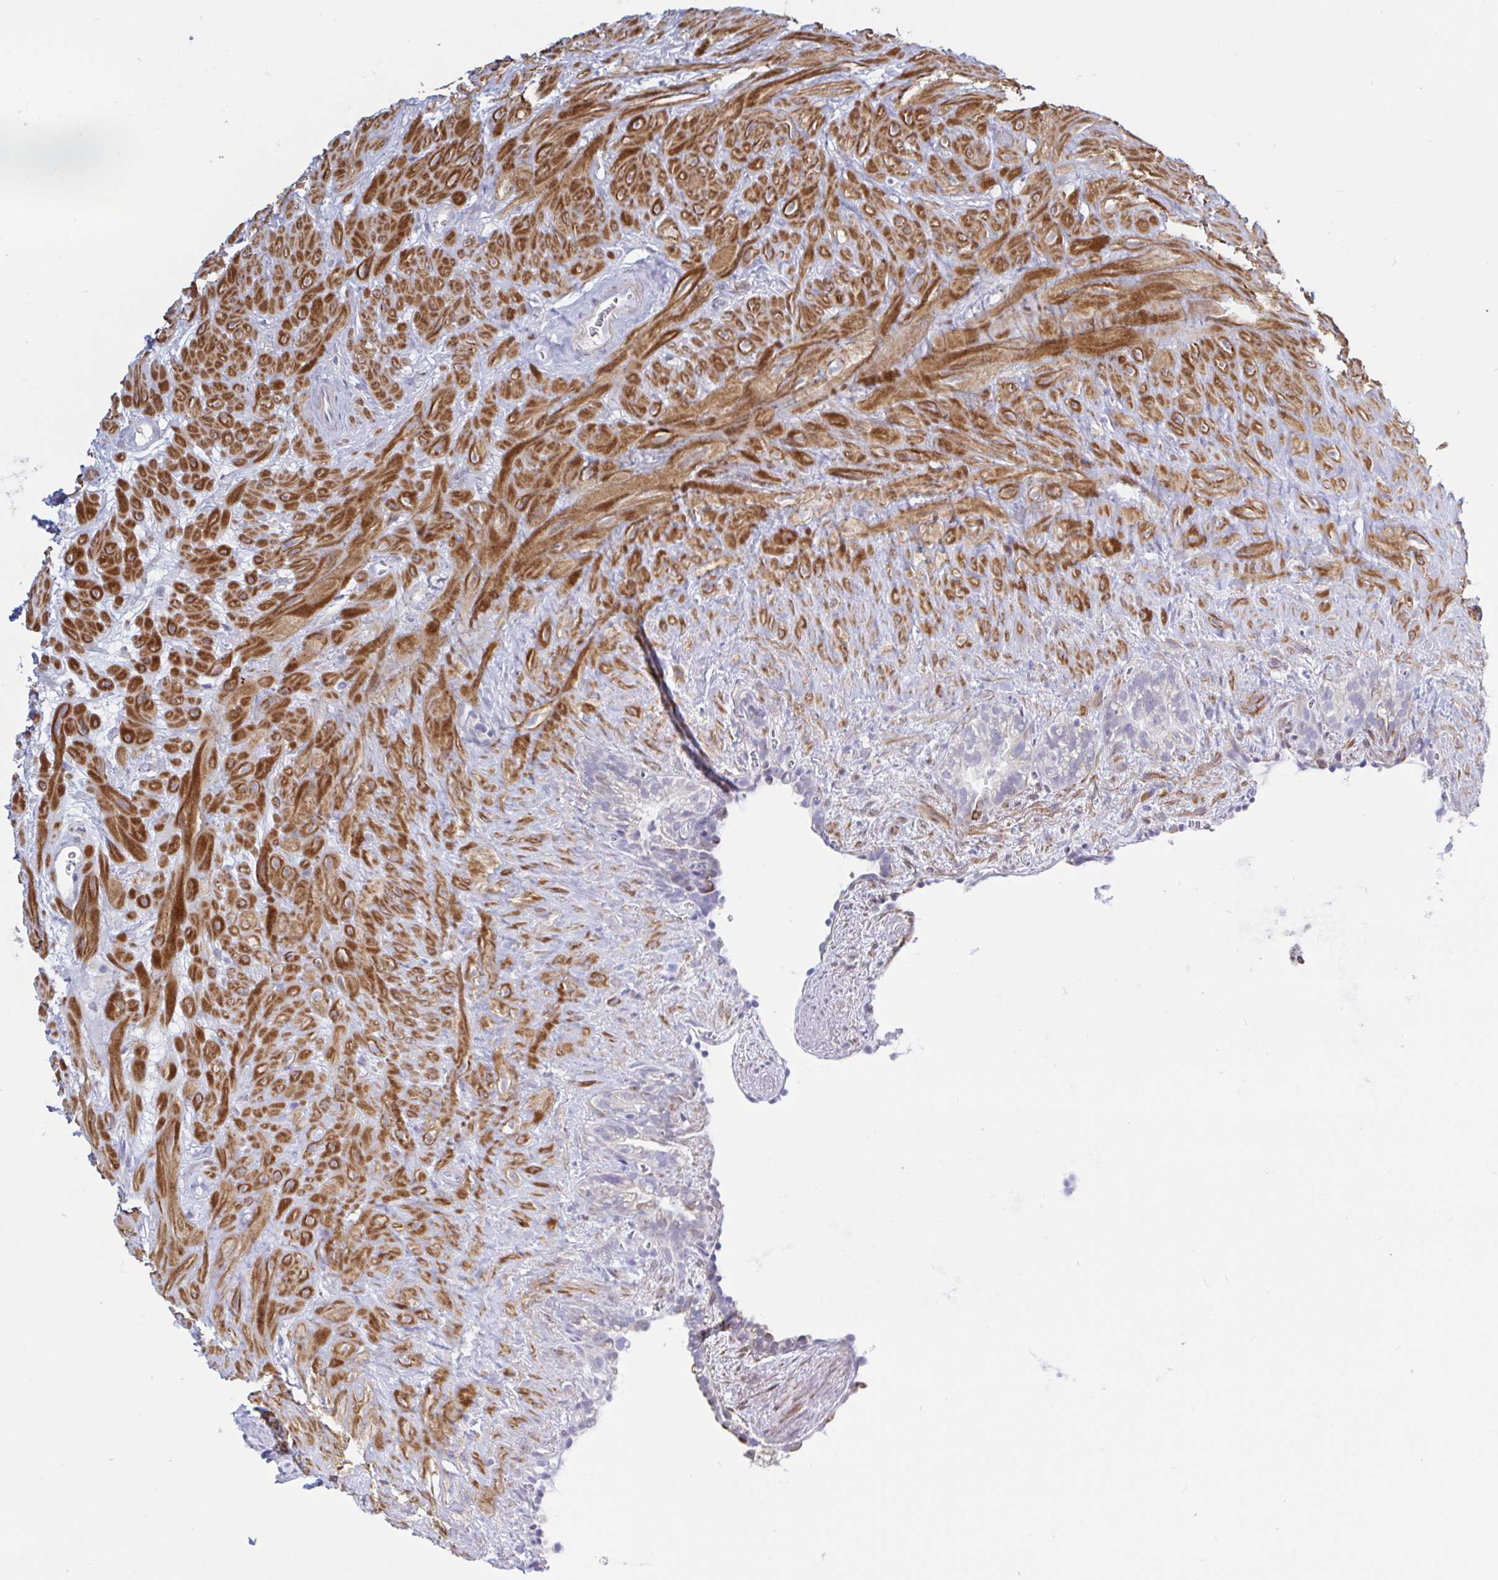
{"staining": {"intensity": "negative", "quantity": "none", "location": "none"}, "tissue": "seminal vesicle", "cell_type": "Glandular cells", "image_type": "normal", "snomed": [{"axis": "morphology", "description": "Normal tissue, NOS"}, {"axis": "topography", "description": "Seminal veicle"}], "caption": "Immunohistochemical staining of benign human seminal vesicle exhibits no significant staining in glandular cells.", "gene": "ENSG00000271254", "patient": {"sex": "male", "age": 76}}